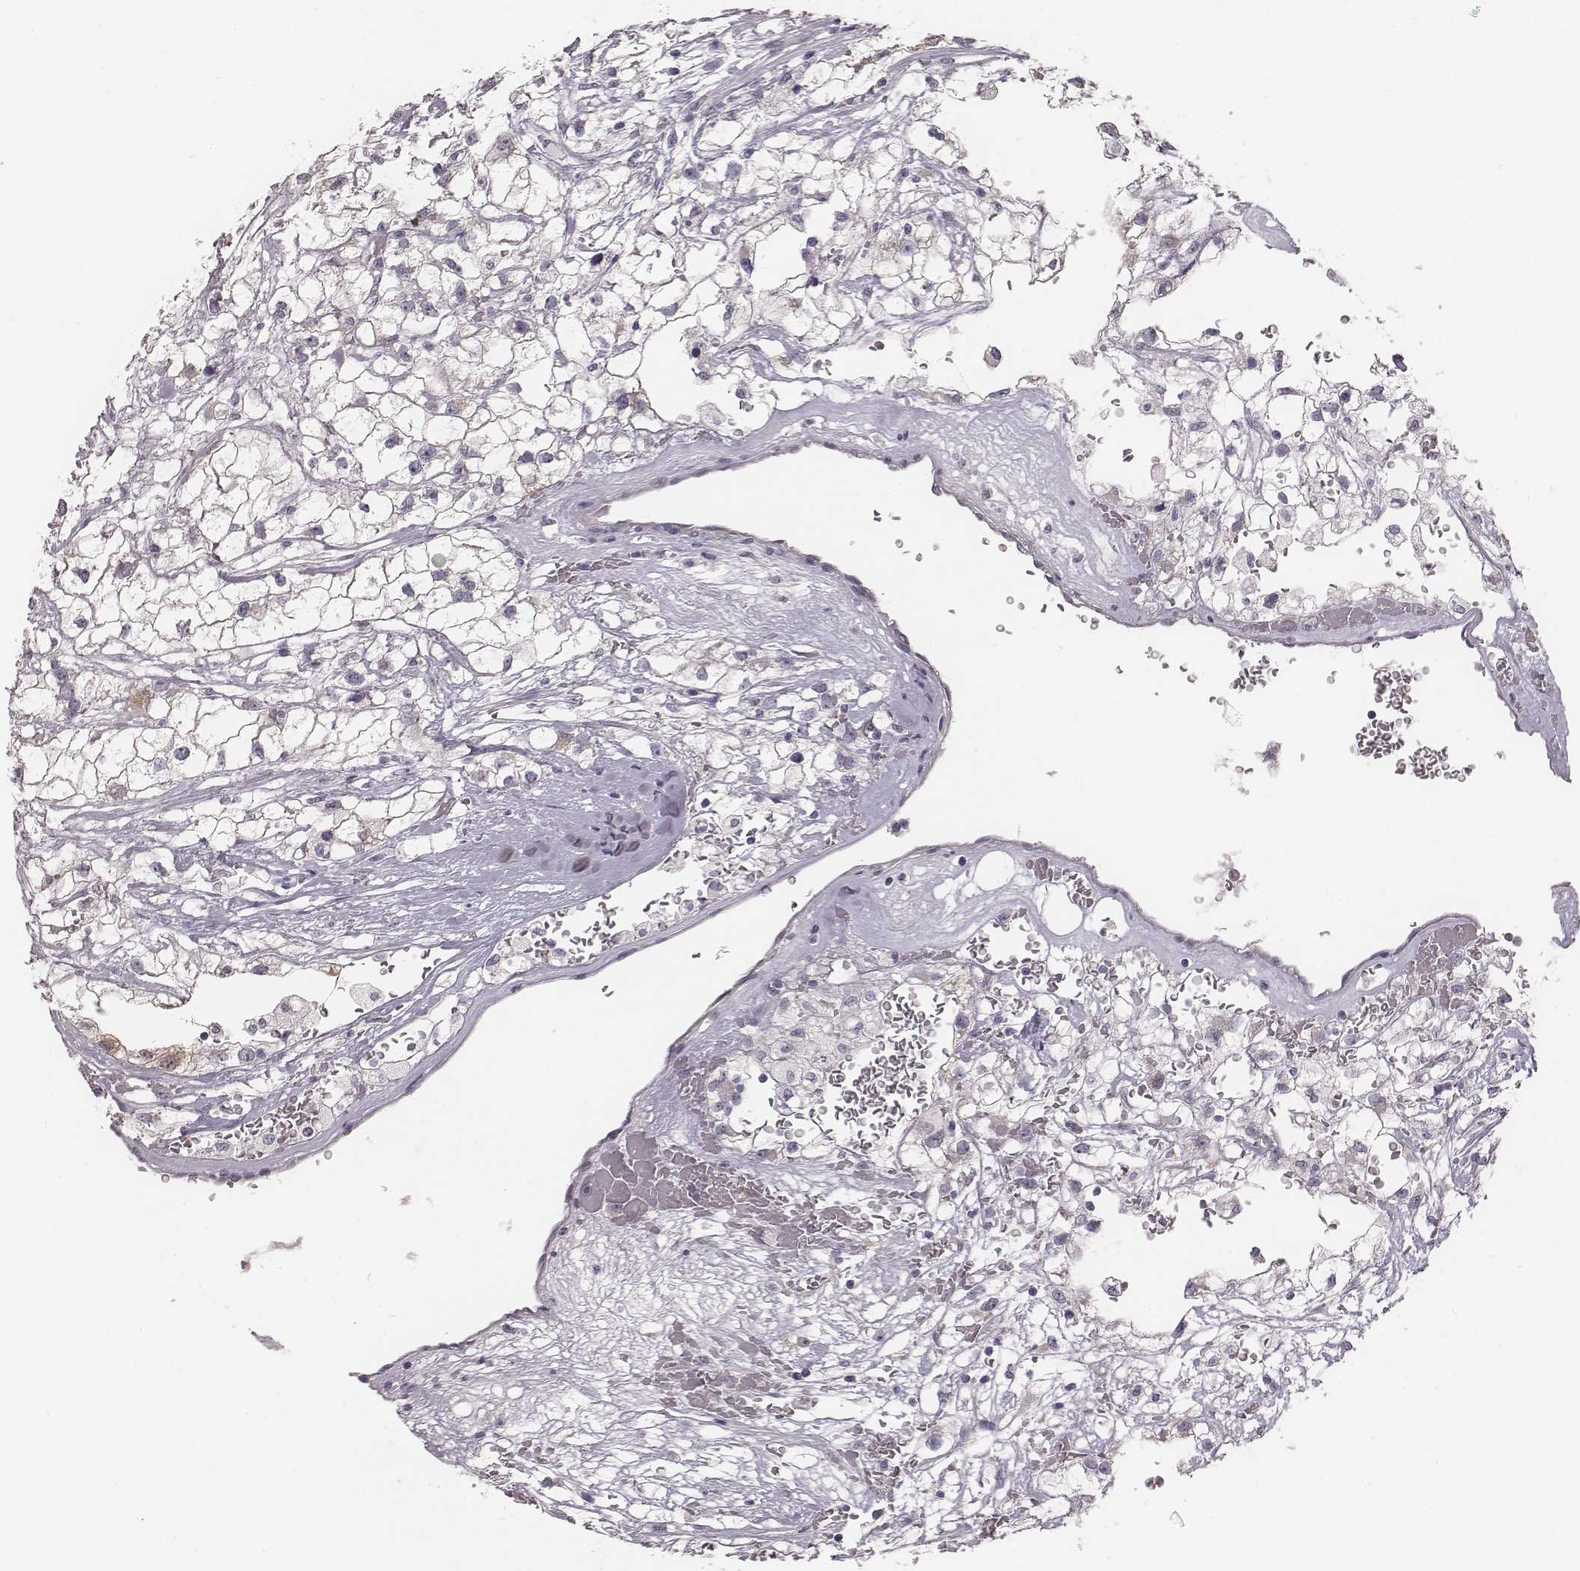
{"staining": {"intensity": "negative", "quantity": "none", "location": "none"}, "tissue": "renal cancer", "cell_type": "Tumor cells", "image_type": "cancer", "snomed": [{"axis": "morphology", "description": "Adenocarcinoma, NOS"}, {"axis": "topography", "description": "Kidney"}], "caption": "Renal cancer was stained to show a protein in brown. There is no significant expression in tumor cells.", "gene": "PBK", "patient": {"sex": "male", "age": 59}}